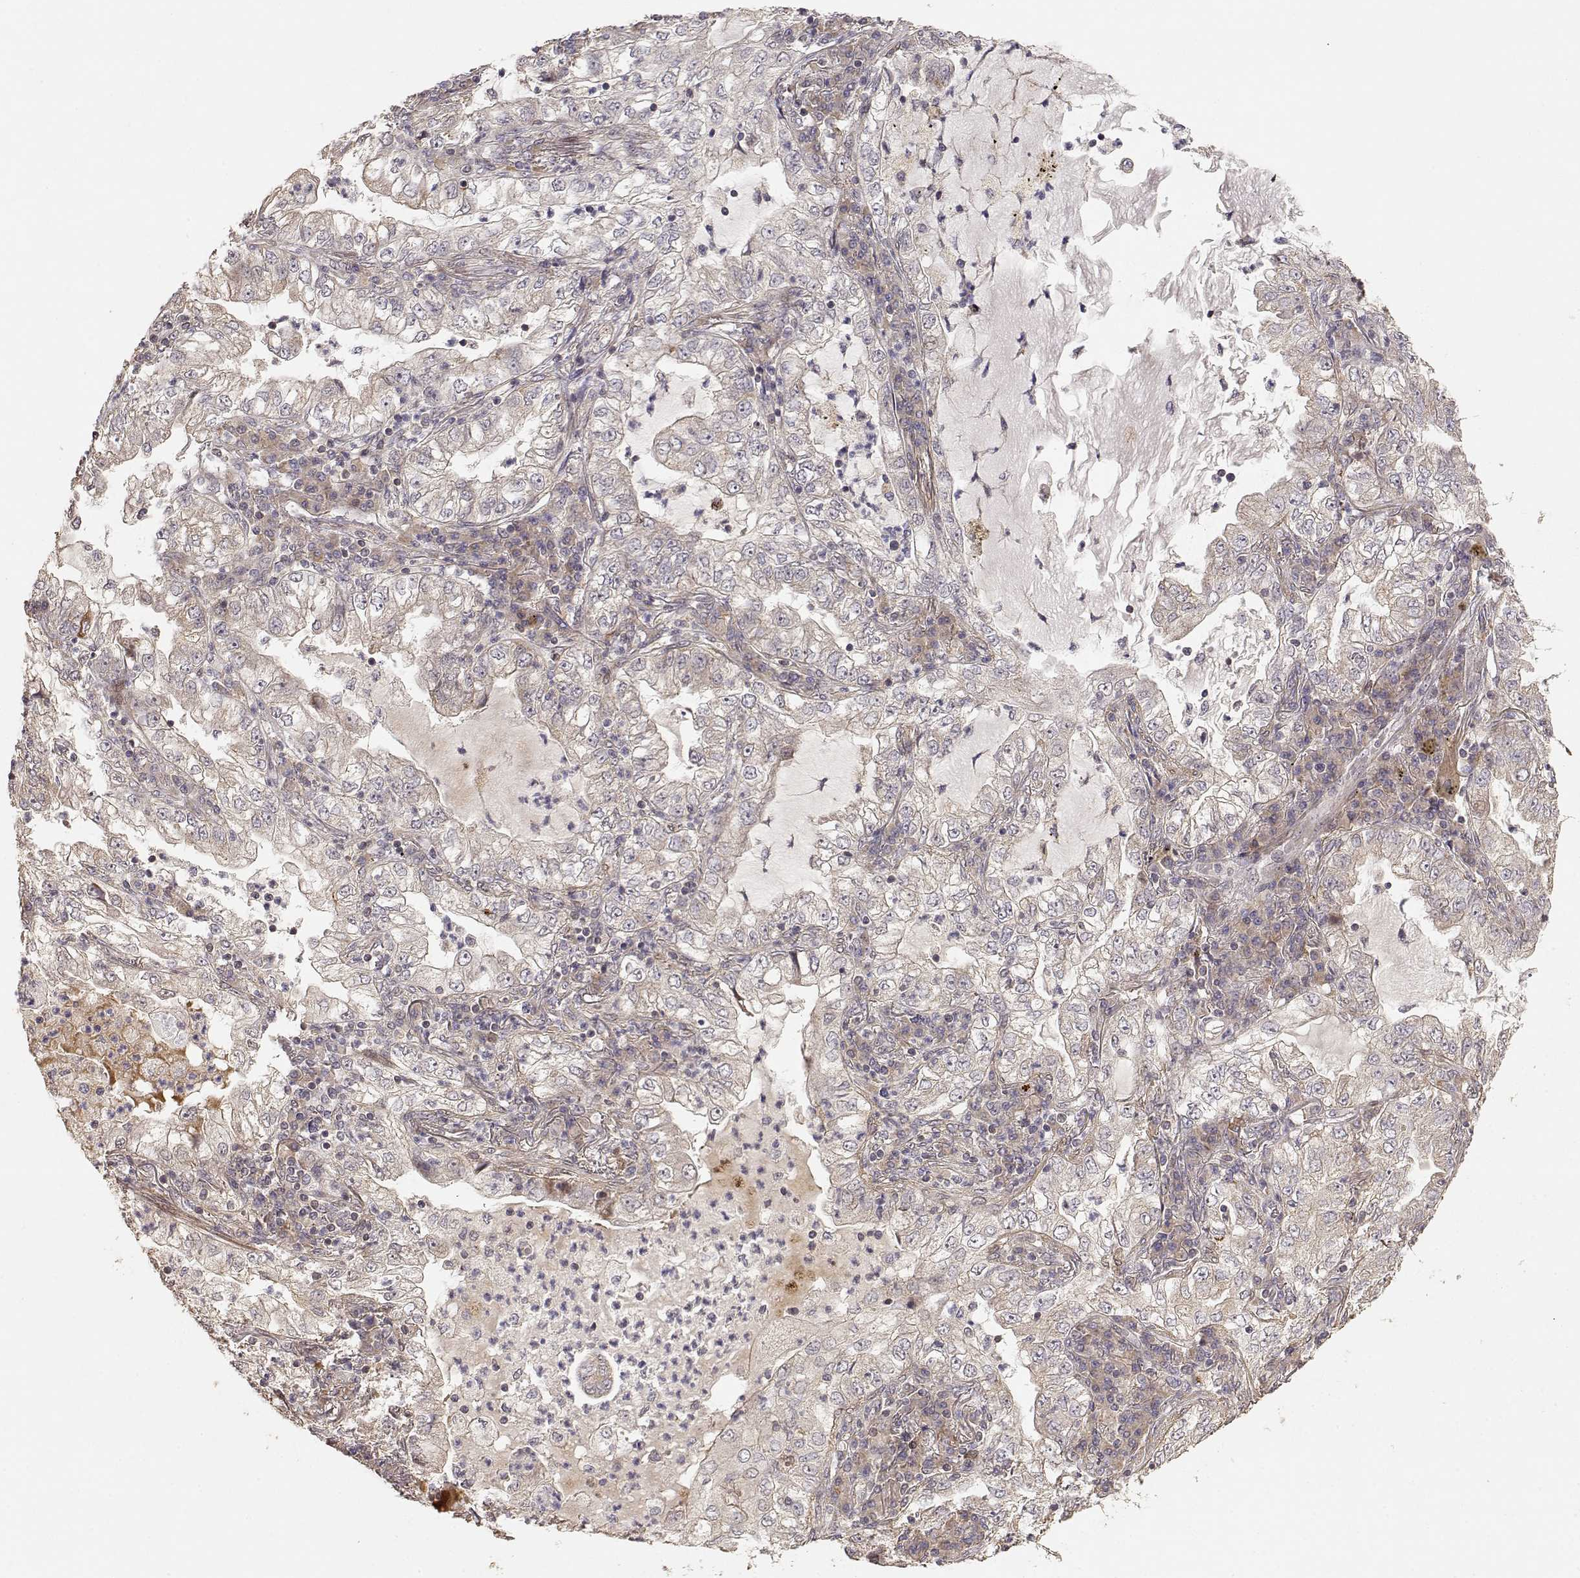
{"staining": {"intensity": "weak", "quantity": "25%-75%", "location": "cytoplasmic/membranous"}, "tissue": "lung cancer", "cell_type": "Tumor cells", "image_type": "cancer", "snomed": [{"axis": "morphology", "description": "Adenocarcinoma, NOS"}, {"axis": "topography", "description": "Lung"}], "caption": "Immunohistochemical staining of human lung cancer demonstrates weak cytoplasmic/membranous protein expression in approximately 25%-75% of tumor cells.", "gene": "PICK1", "patient": {"sex": "female", "age": 73}}